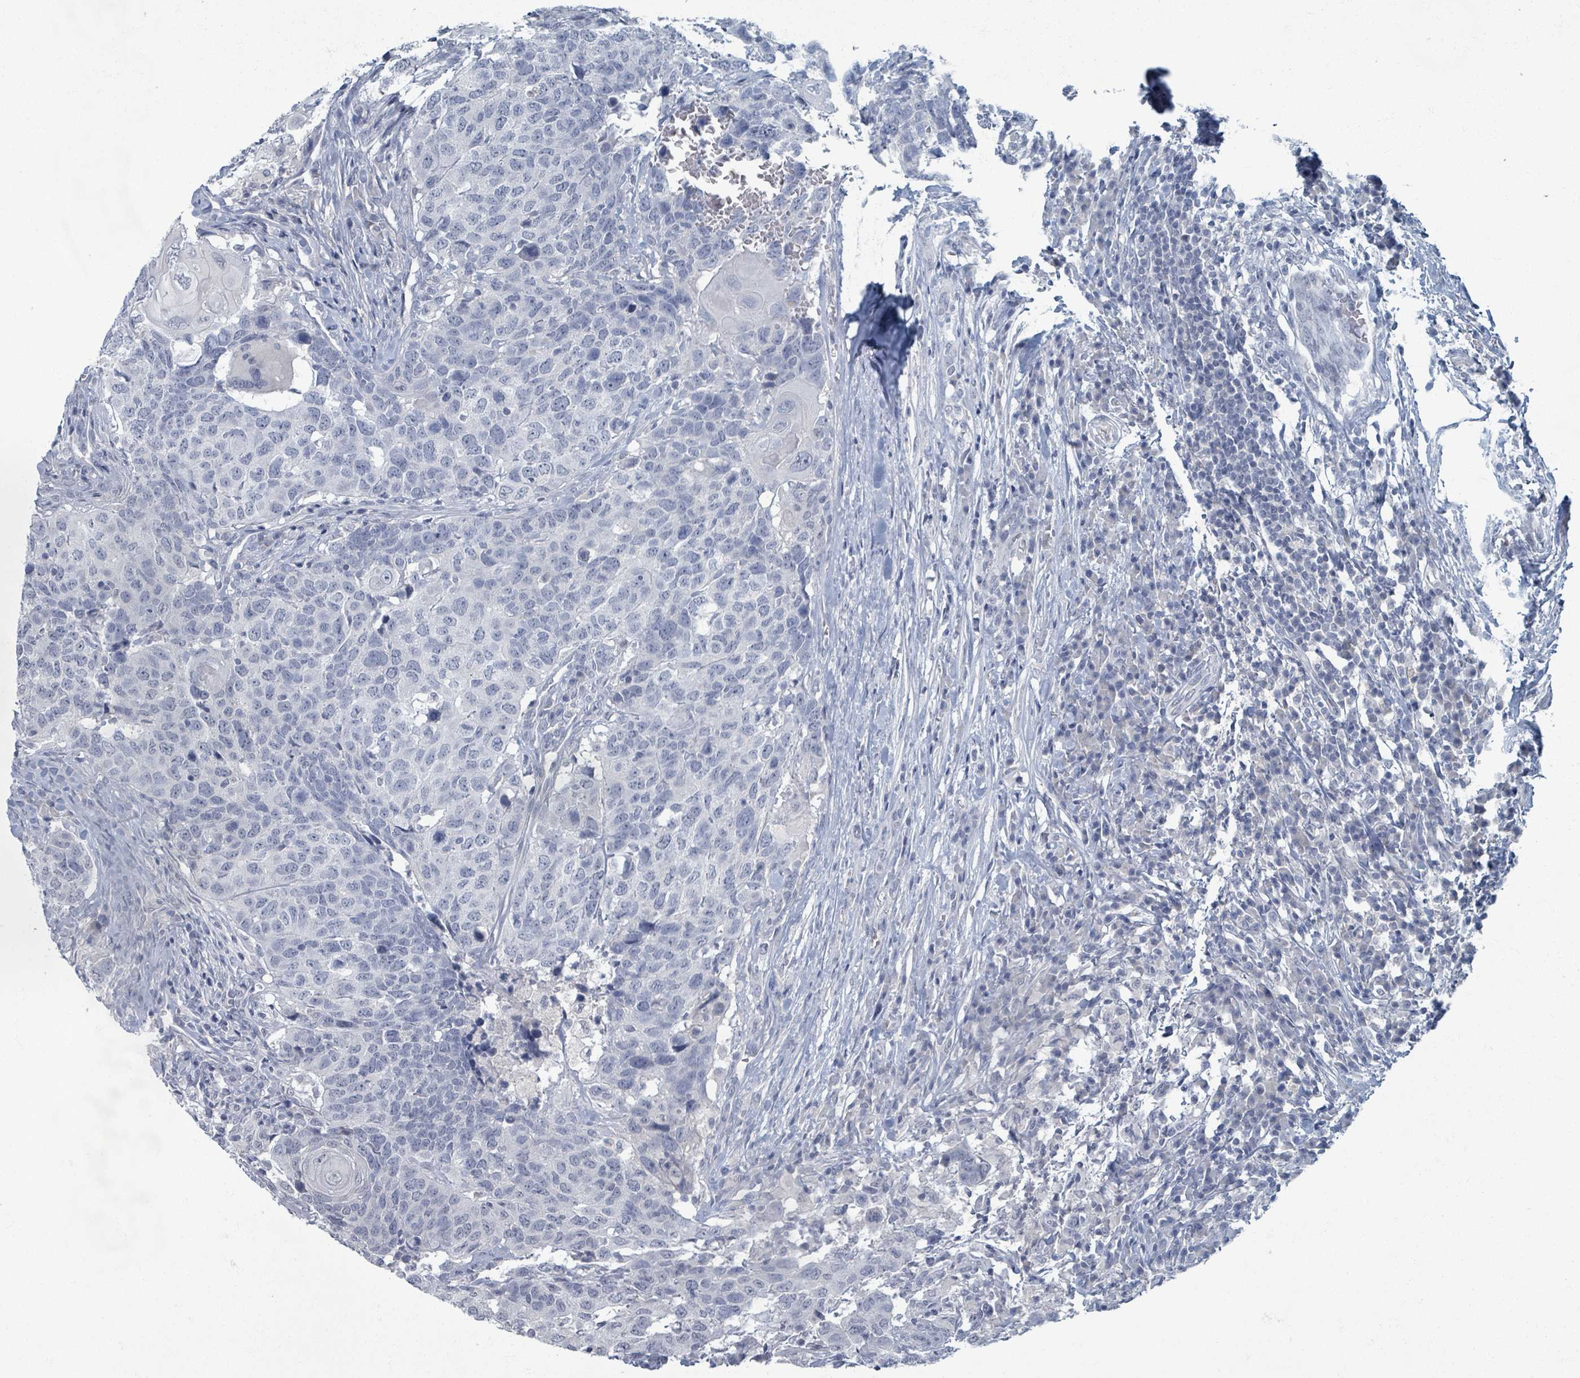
{"staining": {"intensity": "negative", "quantity": "none", "location": "none"}, "tissue": "head and neck cancer", "cell_type": "Tumor cells", "image_type": "cancer", "snomed": [{"axis": "morphology", "description": "Normal tissue, NOS"}, {"axis": "morphology", "description": "Squamous cell carcinoma, NOS"}, {"axis": "topography", "description": "Skeletal muscle"}, {"axis": "topography", "description": "Vascular tissue"}, {"axis": "topography", "description": "Peripheral nerve tissue"}, {"axis": "topography", "description": "Head-Neck"}], "caption": "Histopathology image shows no significant protein positivity in tumor cells of squamous cell carcinoma (head and neck). (Brightfield microscopy of DAB (3,3'-diaminobenzidine) immunohistochemistry (IHC) at high magnification).", "gene": "WNT11", "patient": {"sex": "male", "age": 66}}